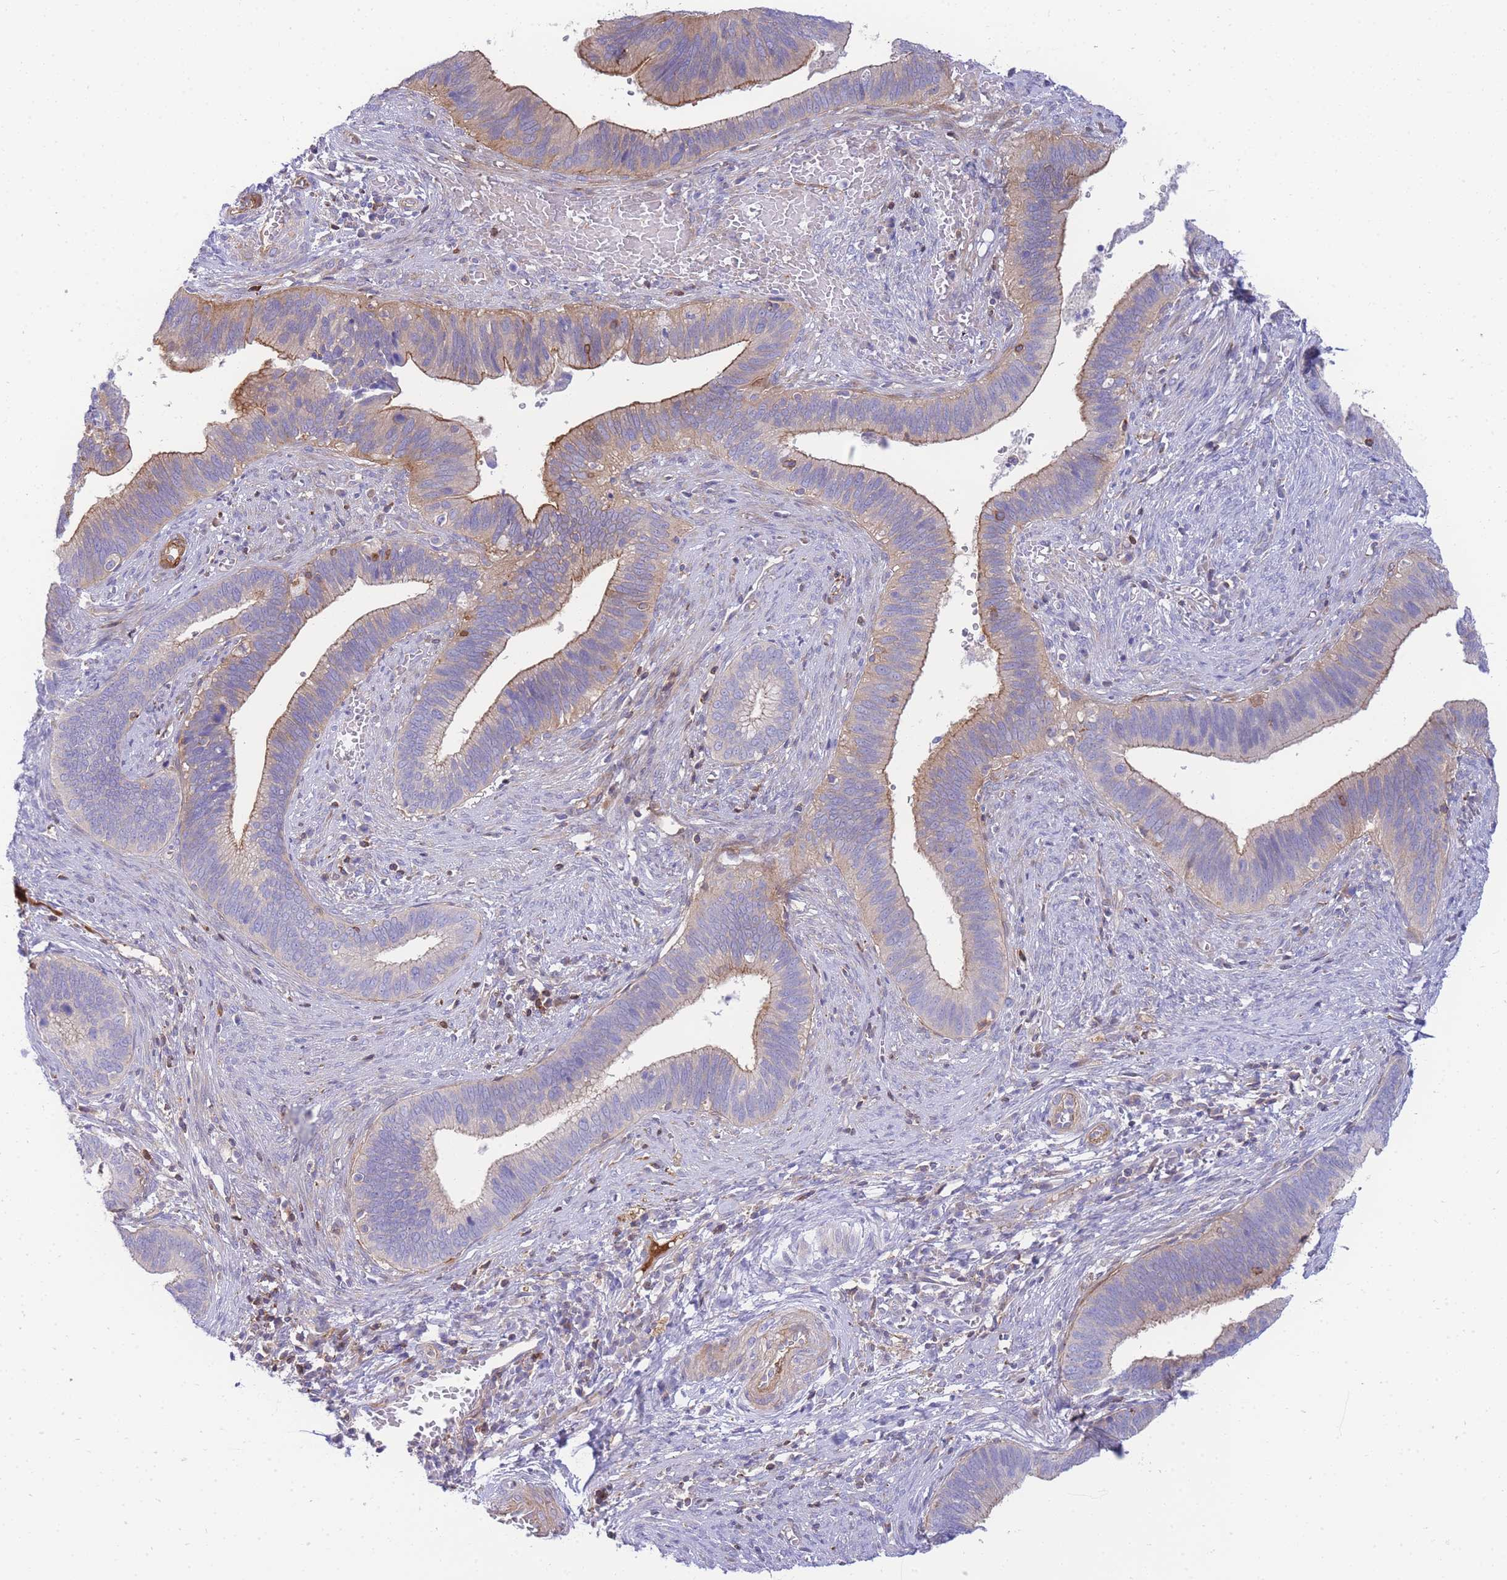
{"staining": {"intensity": "moderate", "quantity": "25%-75%", "location": "cytoplasmic/membranous"}, "tissue": "cervical cancer", "cell_type": "Tumor cells", "image_type": "cancer", "snomed": [{"axis": "morphology", "description": "Adenocarcinoma, NOS"}, {"axis": "topography", "description": "Cervix"}], "caption": "Cervical adenocarcinoma stained with a brown dye shows moderate cytoplasmic/membranous positive positivity in about 25%-75% of tumor cells.", "gene": "FBN3", "patient": {"sex": "female", "age": 42}}